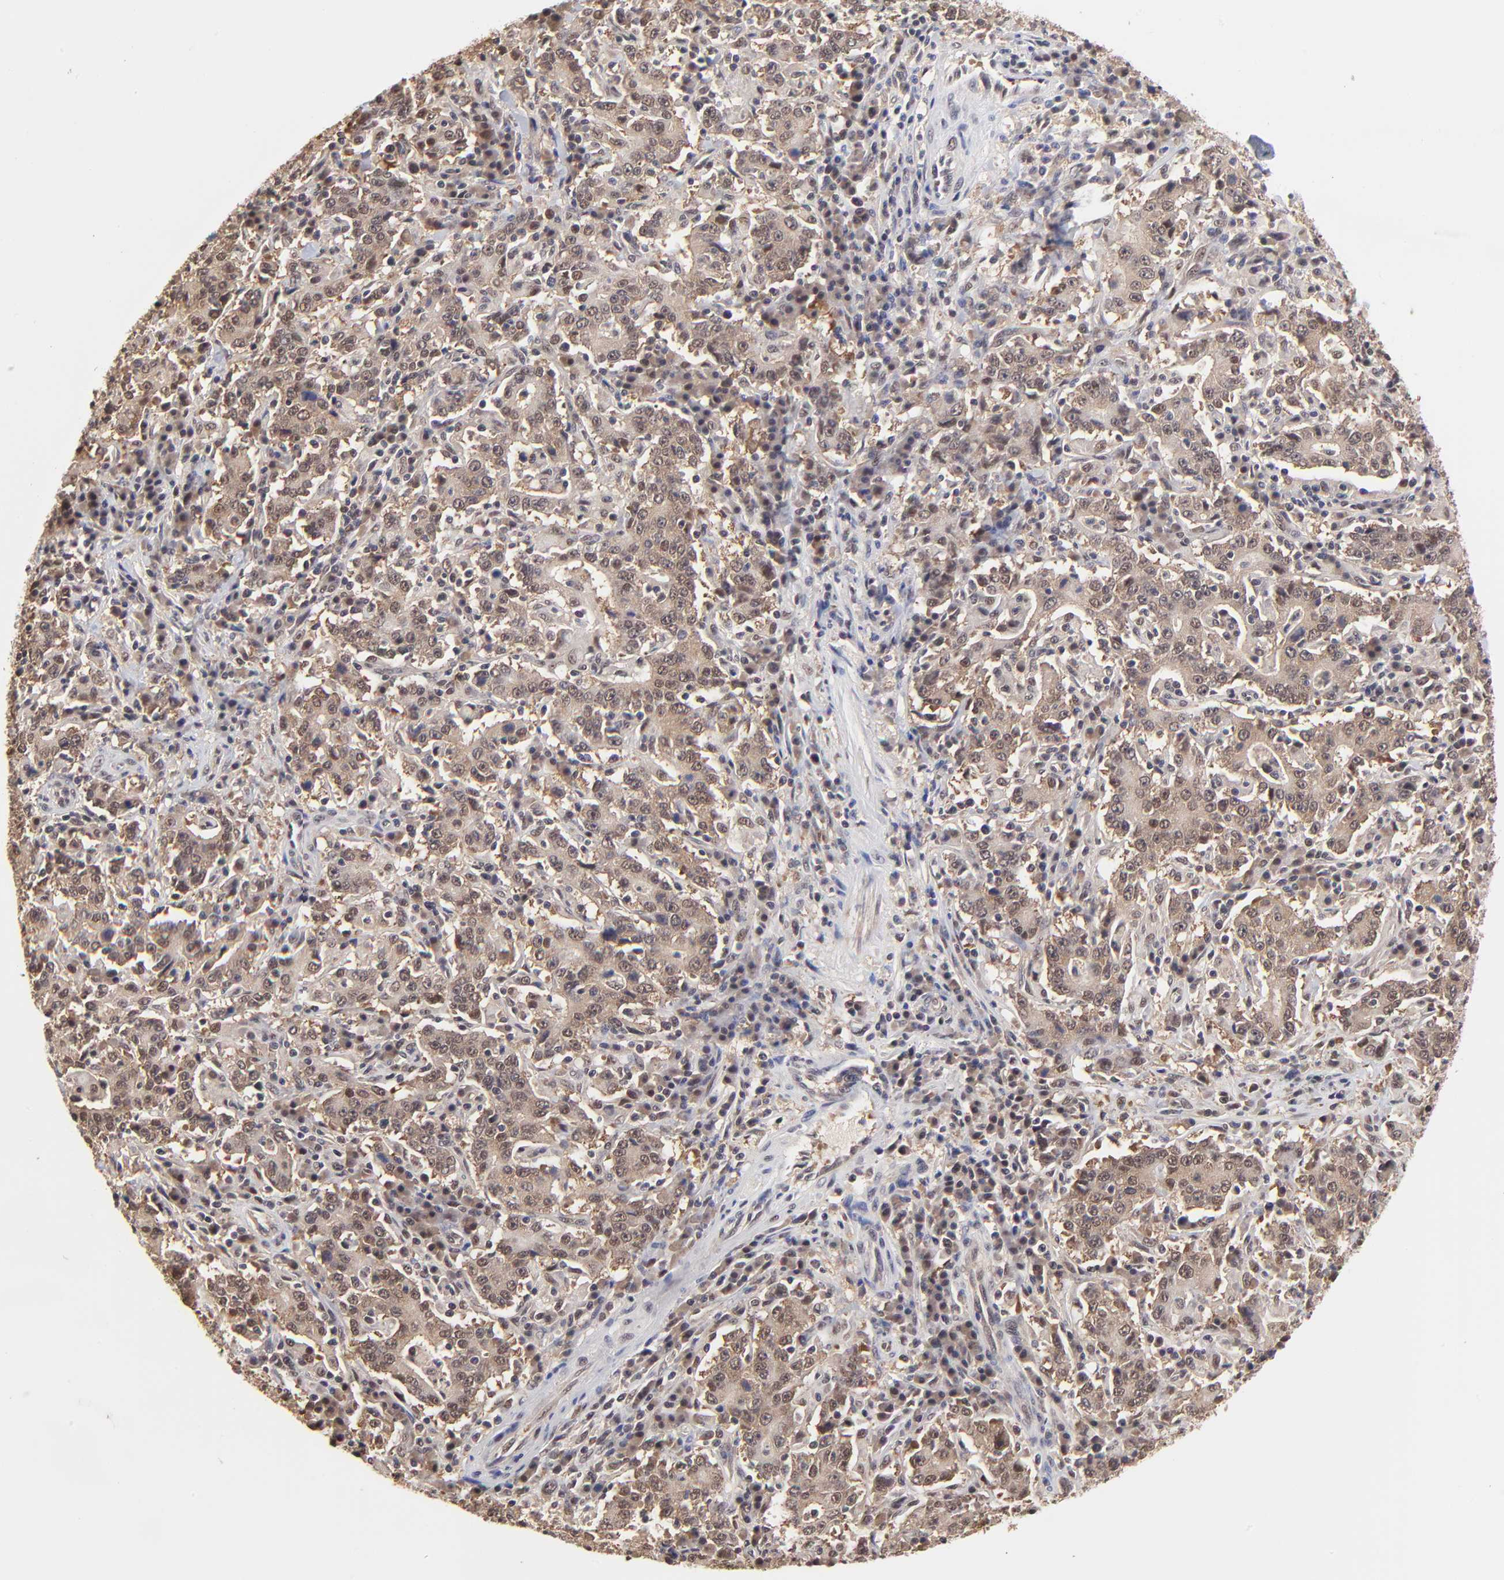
{"staining": {"intensity": "weak", "quantity": "<25%", "location": "nuclear"}, "tissue": "stomach cancer", "cell_type": "Tumor cells", "image_type": "cancer", "snomed": [{"axis": "morphology", "description": "Normal tissue, NOS"}, {"axis": "morphology", "description": "Adenocarcinoma, NOS"}, {"axis": "topography", "description": "Stomach, upper"}, {"axis": "topography", "description": "Stomach"}], "caption": "High magnification brightfield microscopy of adenocarcinoma (stomach) stained with DAB (brown) and counterstained with hematoxylin (blue): tumor cells show no significant positivity.", "gene": "PSMC4", "patient": {"sex": "male", "age": 59}}